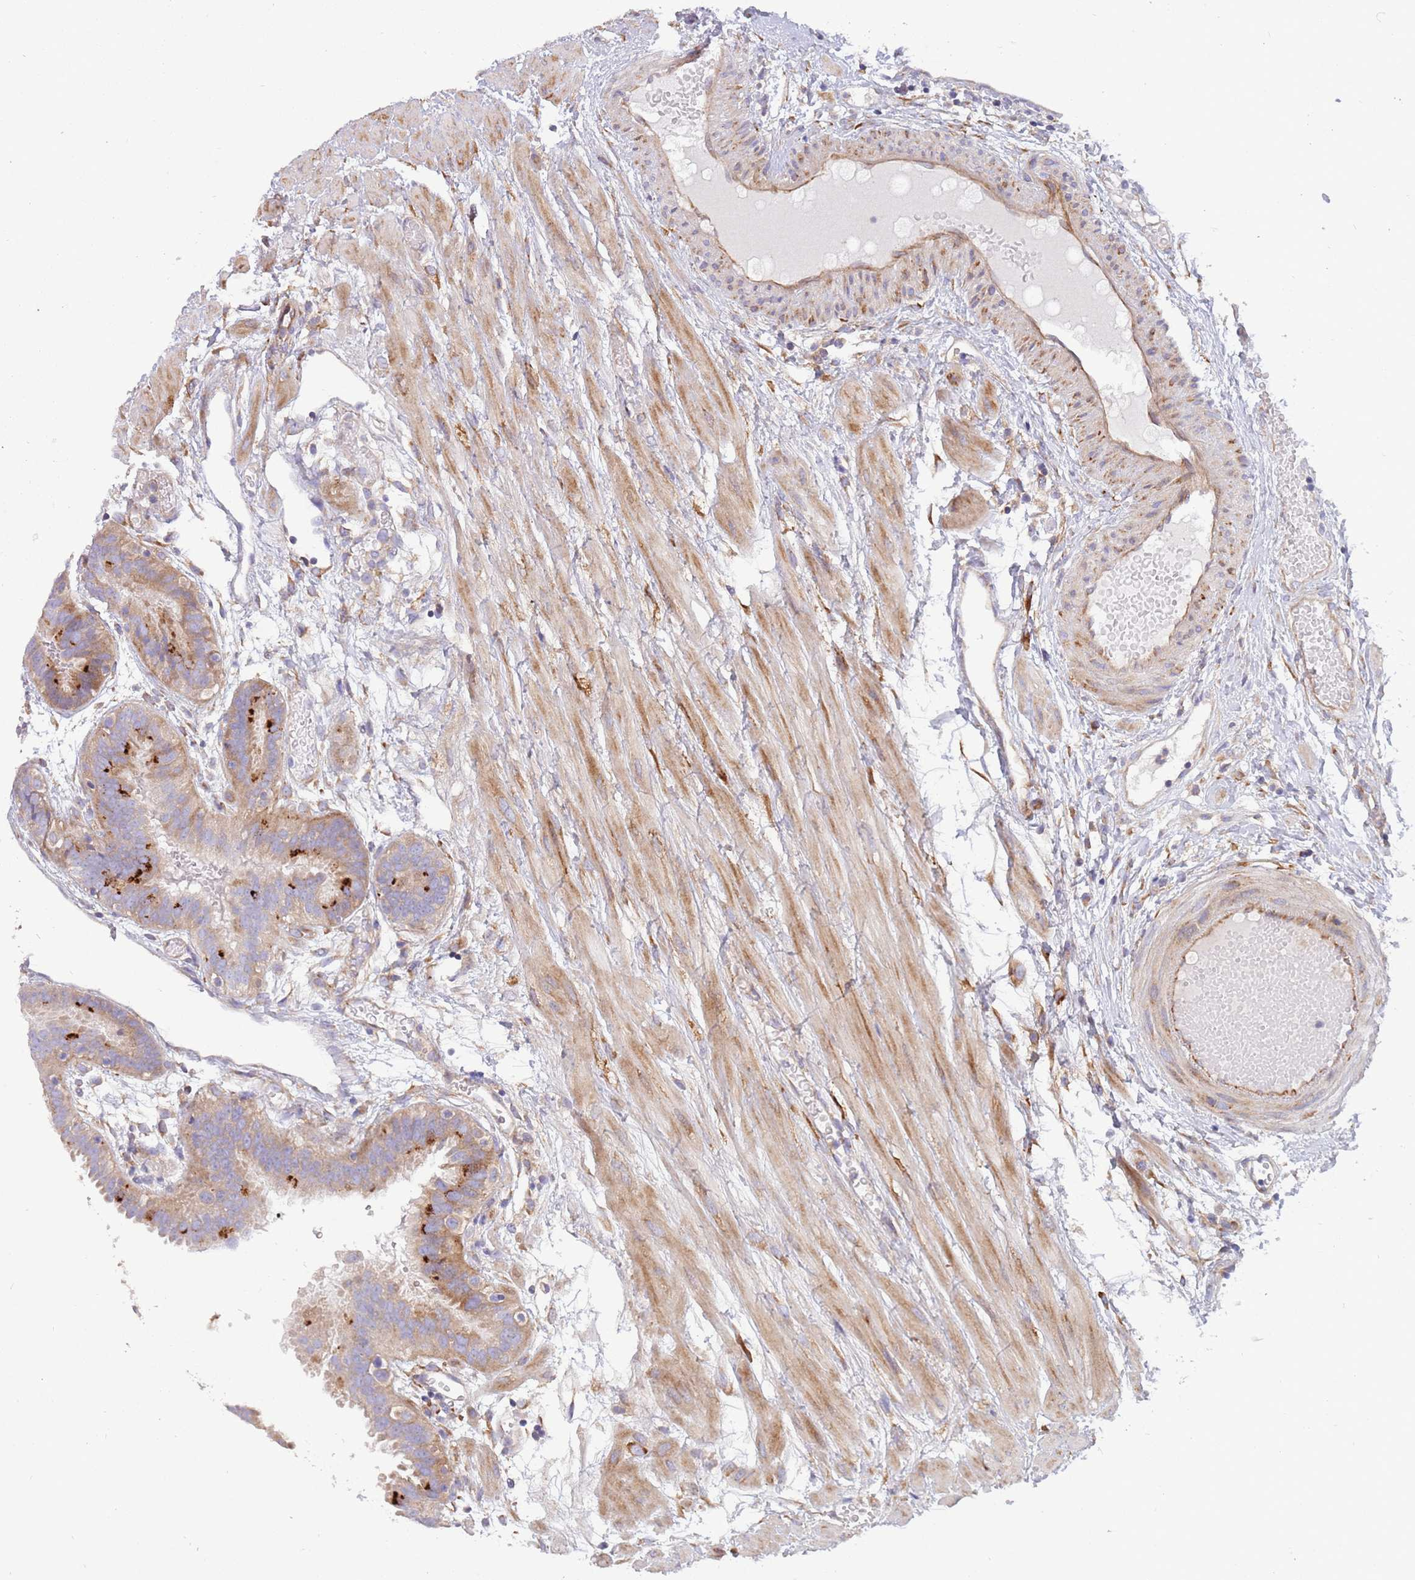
{"staining": {"intensity": "moderate", "quantity": ">75%", "location": "cytoplasmic/membranous"}, "tissue": "fallopian tube", "cell_type": "Glandular cells", "image_type": "normal", "snomed": [{"axis": "morphology", "description": "Normal tissue, NOS"}, {"axis": "topography", "description": "Fallopian tube"}], "caption": "IHC histopathology image of benign human fallopian tube stained for a protein (brown), which demonstrates medium levels of moderate cytoplasmic/membranous staining in approximately >75% of glandular cells.", "gene": "ARMCX6", "patient": {"sex": "female", "age": 37}}